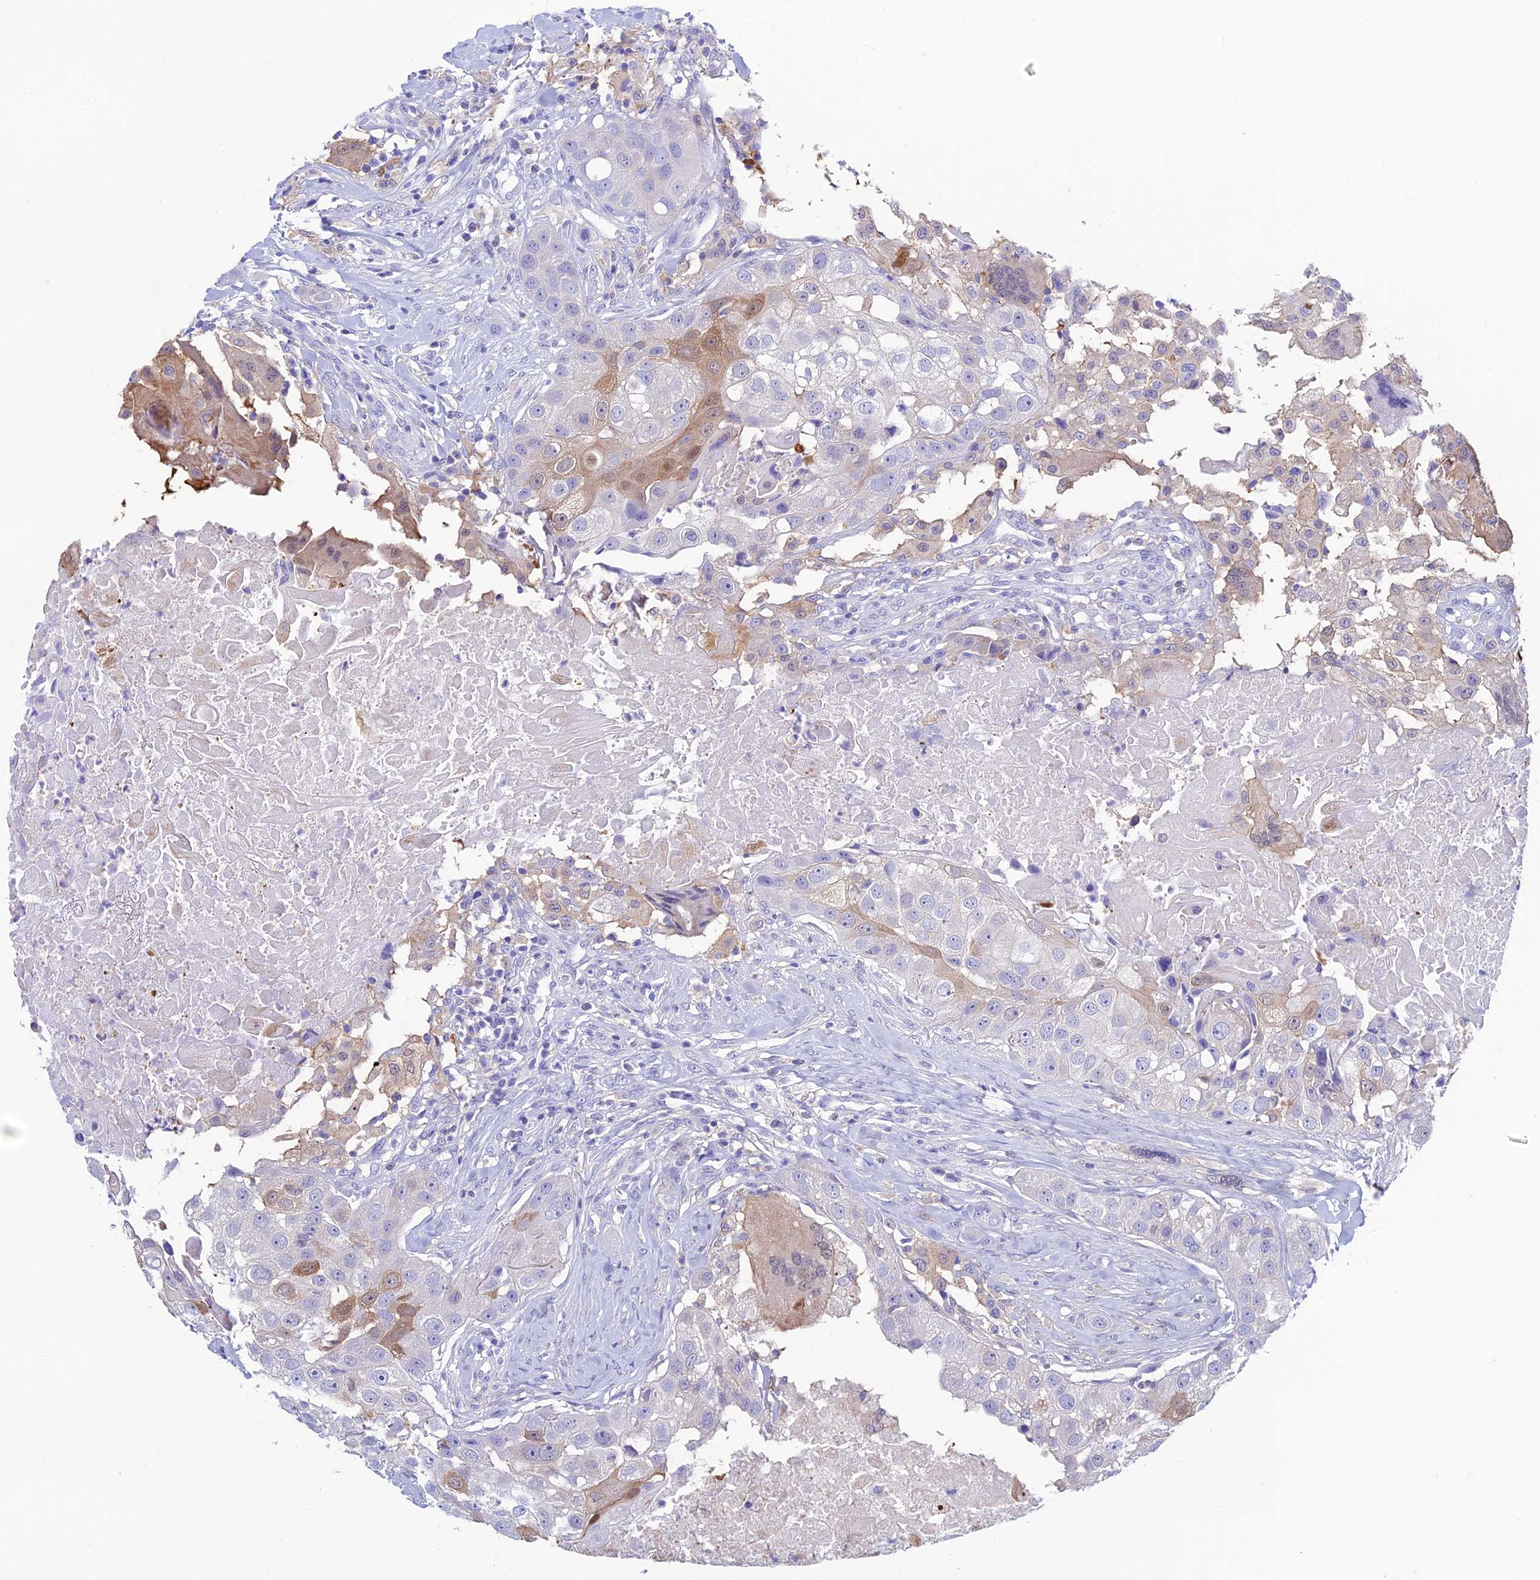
{"staining": {"intensity": "moderate", "quantity": "<25%", "location": "cytoplasmic/membranous,nuclear"}, "tissue": "head and neck cancer", "cell_type": "Tumor cells", "image_type": "cancer", "snomed": [{"axis": "morphology", "description": "Normal tissue, NOS"}, {"axis": "morphology", "description": "Squamous cell carcinoma, NOS"}, {"axis": "topography", "description": "Skeletal muscle"}, {"axis": "topography", "description": "Head-Neck"}], "caption": "Squamous cell carcinoma (head and neck) tissue reveals moderate cytoplasmic/membranous and nuclear staining in about <25% of tumor cells, visualized by immunohistochemistry.", "gene": "KCNK17", "patient": {"sex": "male", "age": 51}}